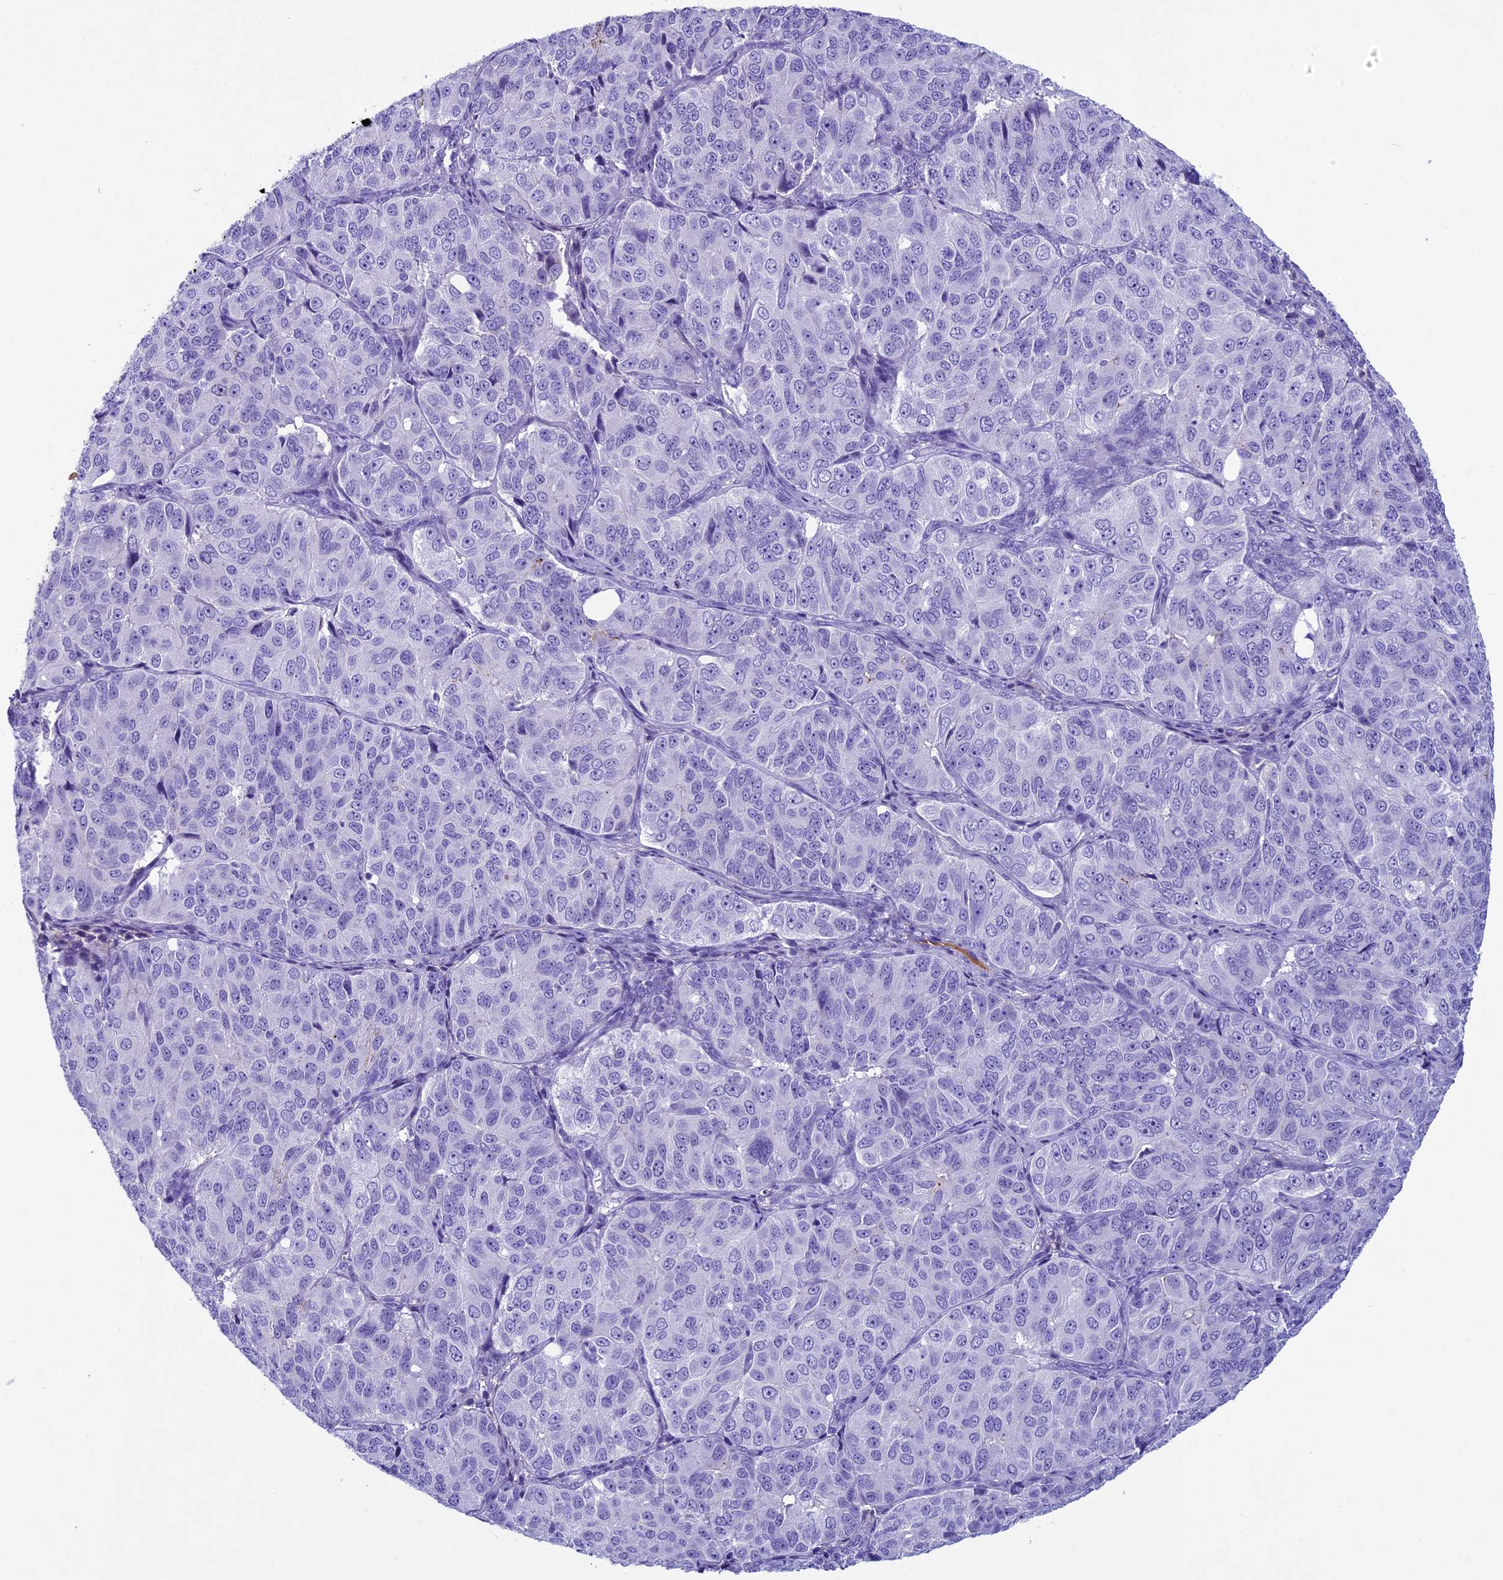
{"staining": {"intensity": "negative", "quantity": "none", "location": "none"}, "tissue": "ovarian cancer", "cell_type": "Tumor cells", "image_type": "cancer", "snomed": [{"axis": "morphology", "description": "Carcinoma, endometroid"}, {"axis": "topography", "description": "Ovary"}], "caption": "Immunohistochemistry (IHC) of human ovarian endometroid carcinoma demonstrates no staining in tumor cells. The staining is performed using DAB (3,3'-diaminobenzidine) brown chromogen with nuclei counter-stained in using hematoxylin.", "gene": "IGSF6", "patient": {"sex": "female", "age": 51}}